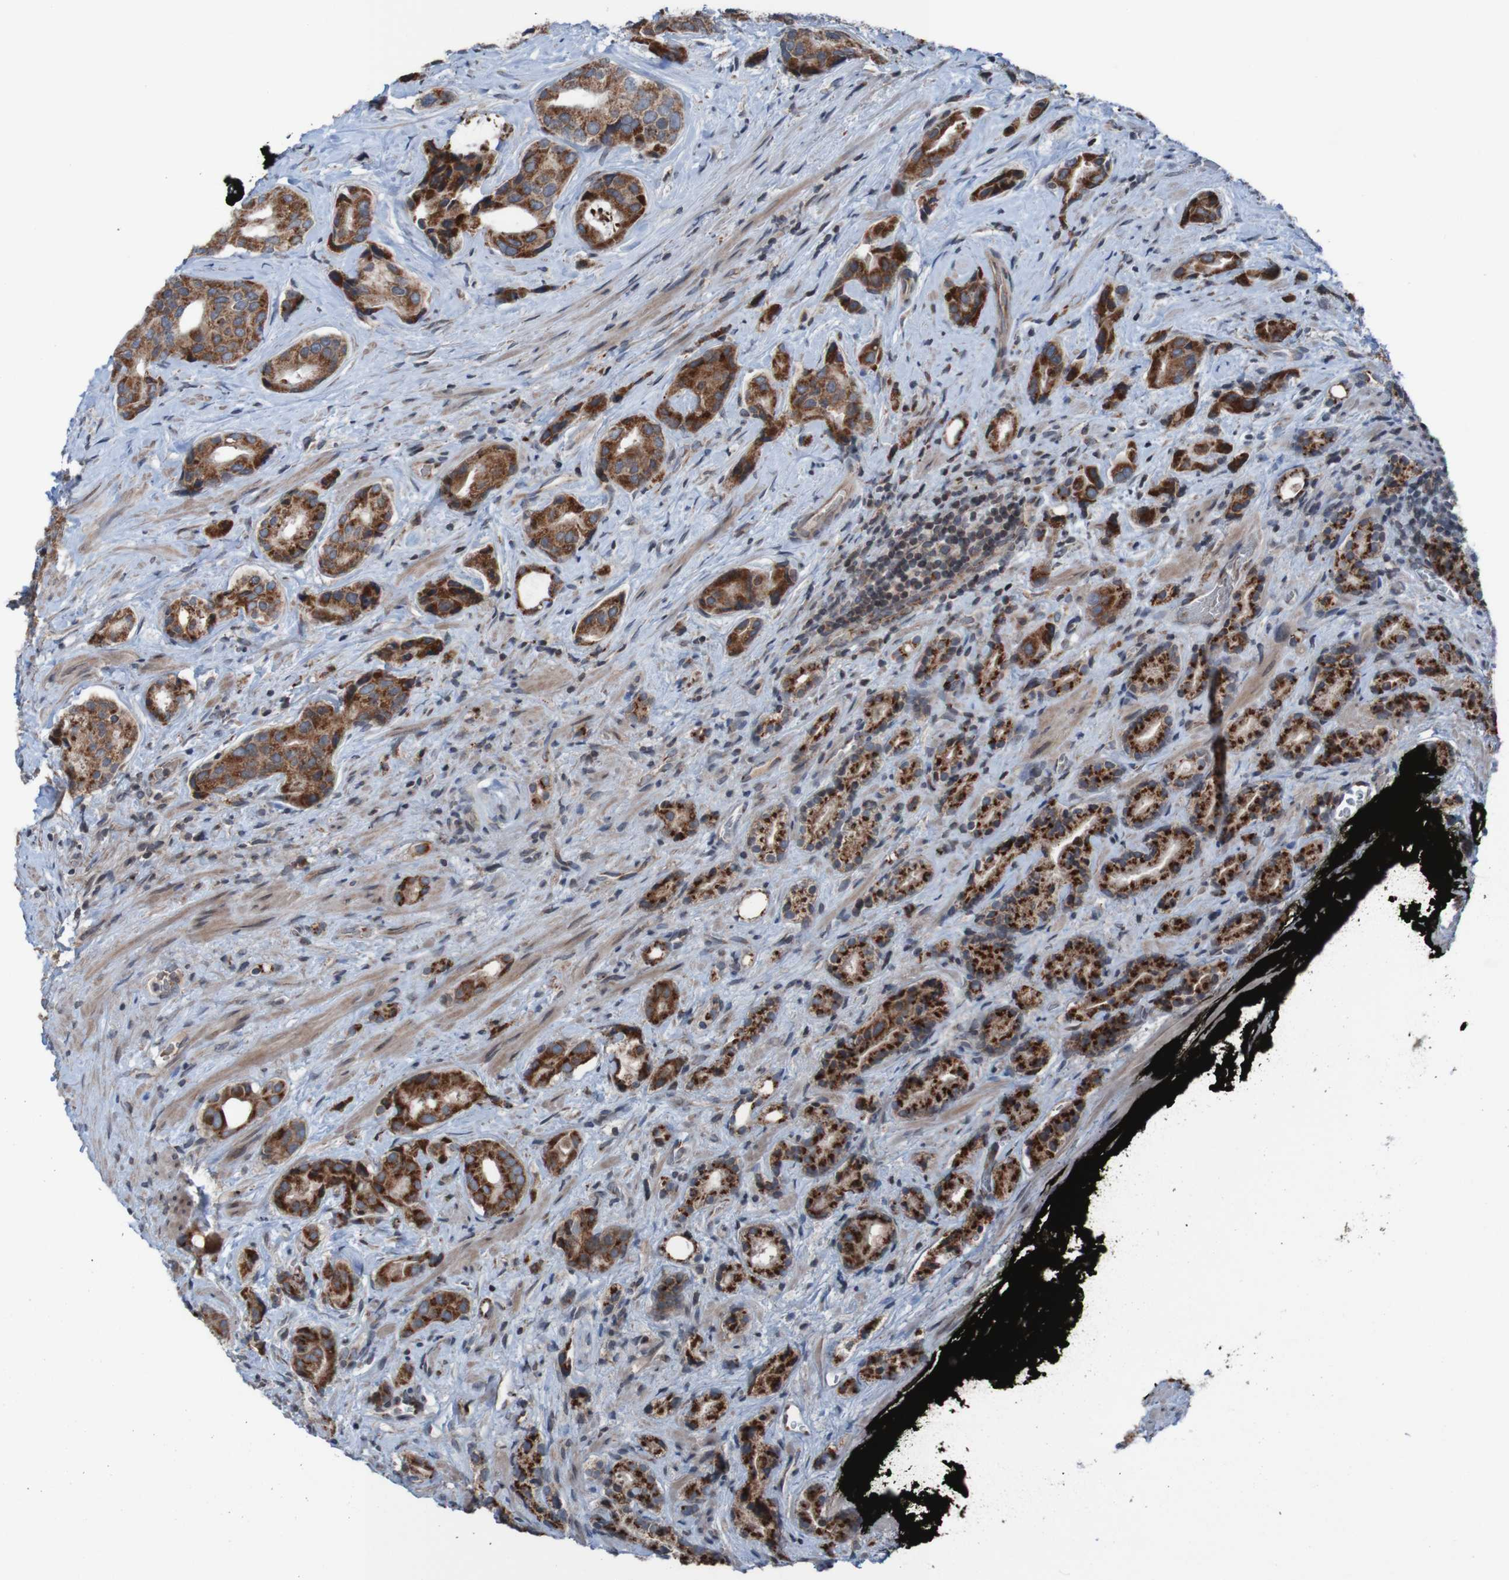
{"staining": {"intensity": "strong", "quantity": ">75%", "location": "cytoplasmic/membranous"}, "tissue": "prostate cancer", "cell_type": "Tumor cells", "image_type": "cancer", "snomed": [{"axis": "morphology", "description": "Adenocarcinoma, High grade"}, {"axis": "topography", "description": "Prostate"}], "caption": "Immunohistochemistry photomicrograph of neoplastic tissue: human prostate high-grade adenocarcinoma stained using IHC exhibits high levels of strong protein expression localized specifically in the cytoplasmic/membranous of tumor cells, appearing as a cytoplasmic/membranous brown color.", "gene": "UNG", "patient": {"sex": "male", "age": 71}}